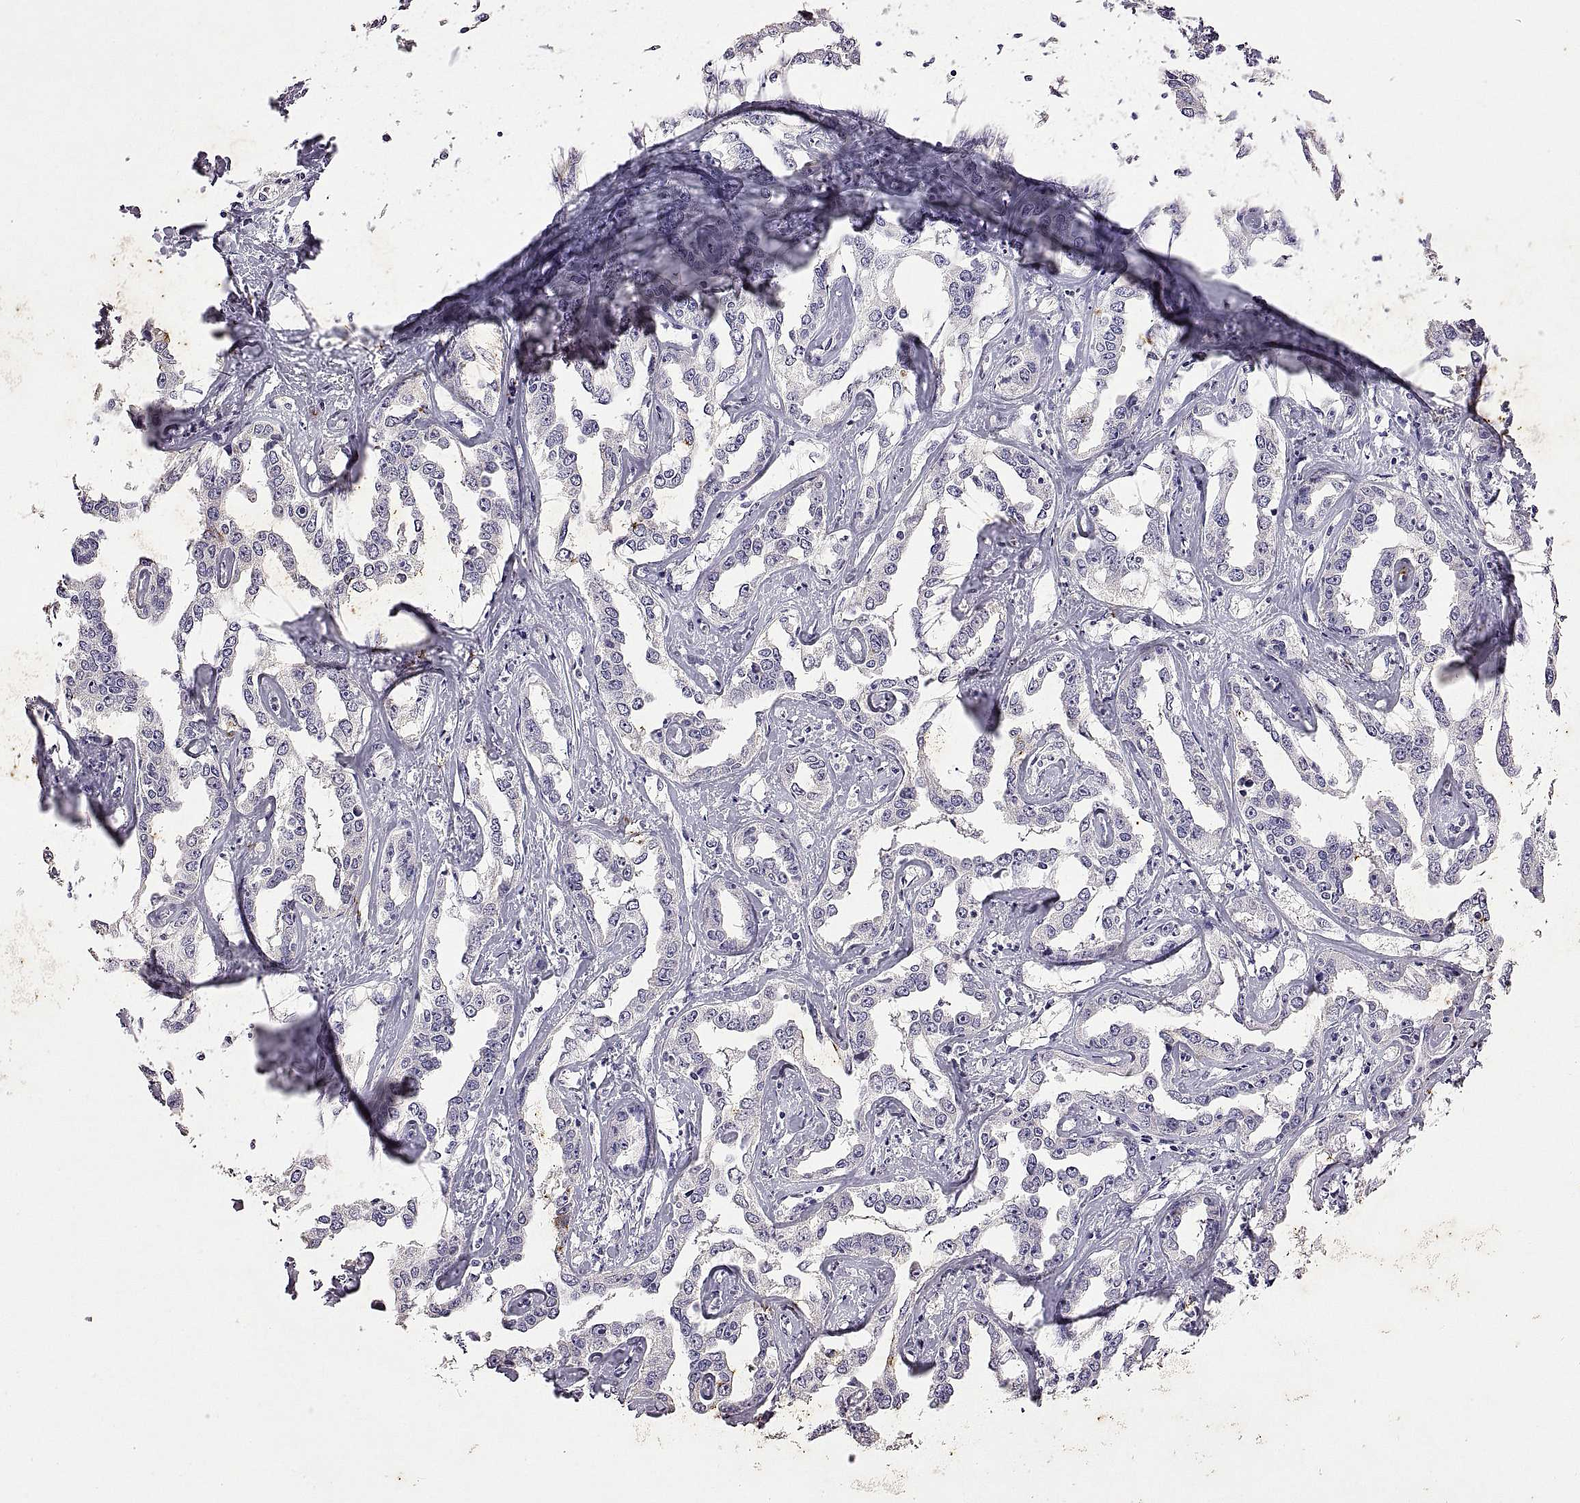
{"staining": {"intensity": "negative", "quantity": "none", "location": "none"}, "tissue": "liver cancer", "cell_type": "Tumor cells", "image_type": "cancer", "snomed": [{"axis": "morphology", "description": "Cholangiocarcinoma"}, {"axis": "topography", "description": "Liver"}], "caption": "Tumor cells are negative for protein expression in human liver cancer.", "gene": "DEFB136", "patient": {"sex": "male", "age": 59}}